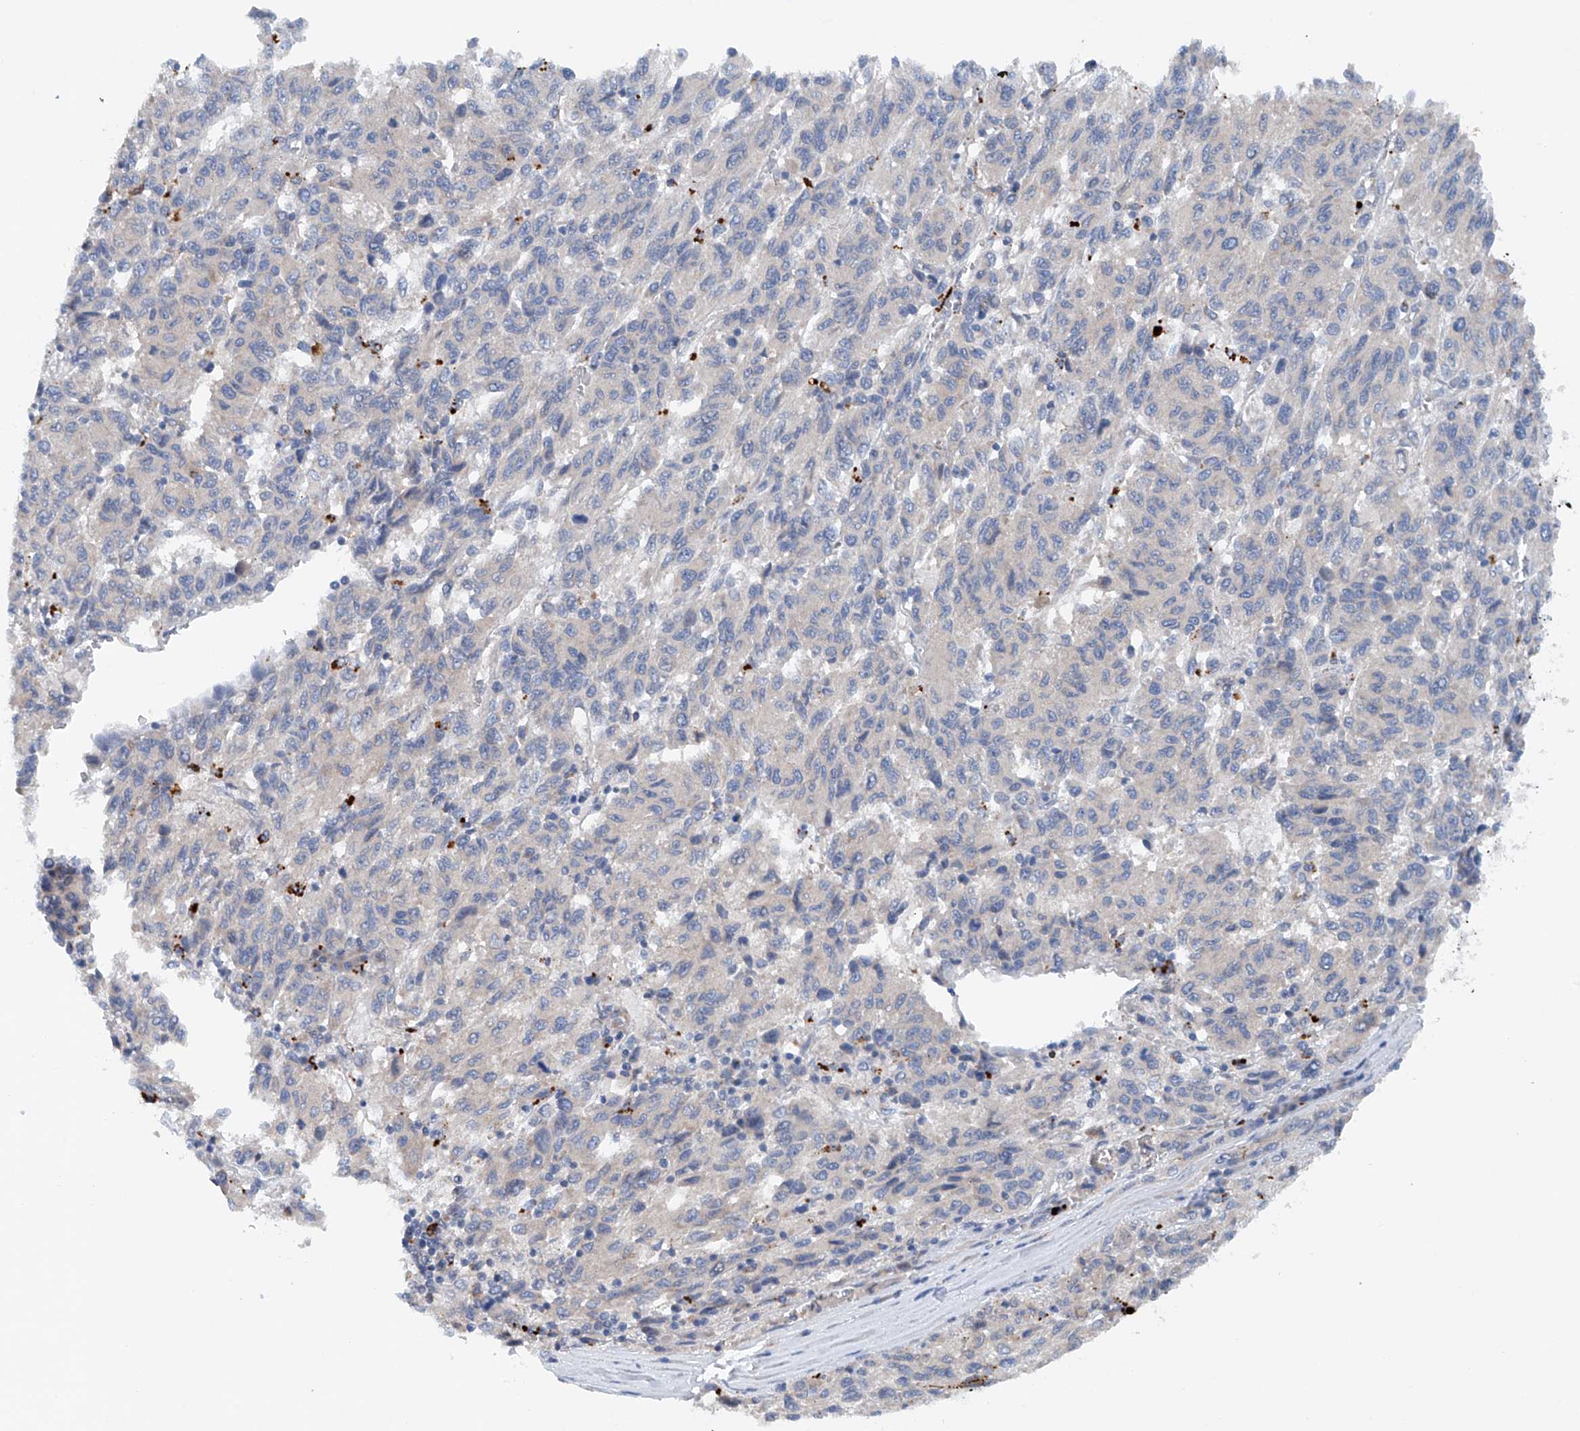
{"staining": {"intensity": "negative", "quantity": "none", "location": "none"}, "tissue": "melanoma", "cell_type": "Tumor cells", "image_type": "cancer", "snomed": [{"axis": "morphology", "description": "Malignant melanoma, Metastatic site"}, {"axis": "topography", "description": "Lung"}], "caption": "Histopathology image shows no protein positivity in tumor cells of malignant melanoma (metastatic site) tissue.", "gene": "CEP85L", "patient": {"sex": "male", "age": 64}}